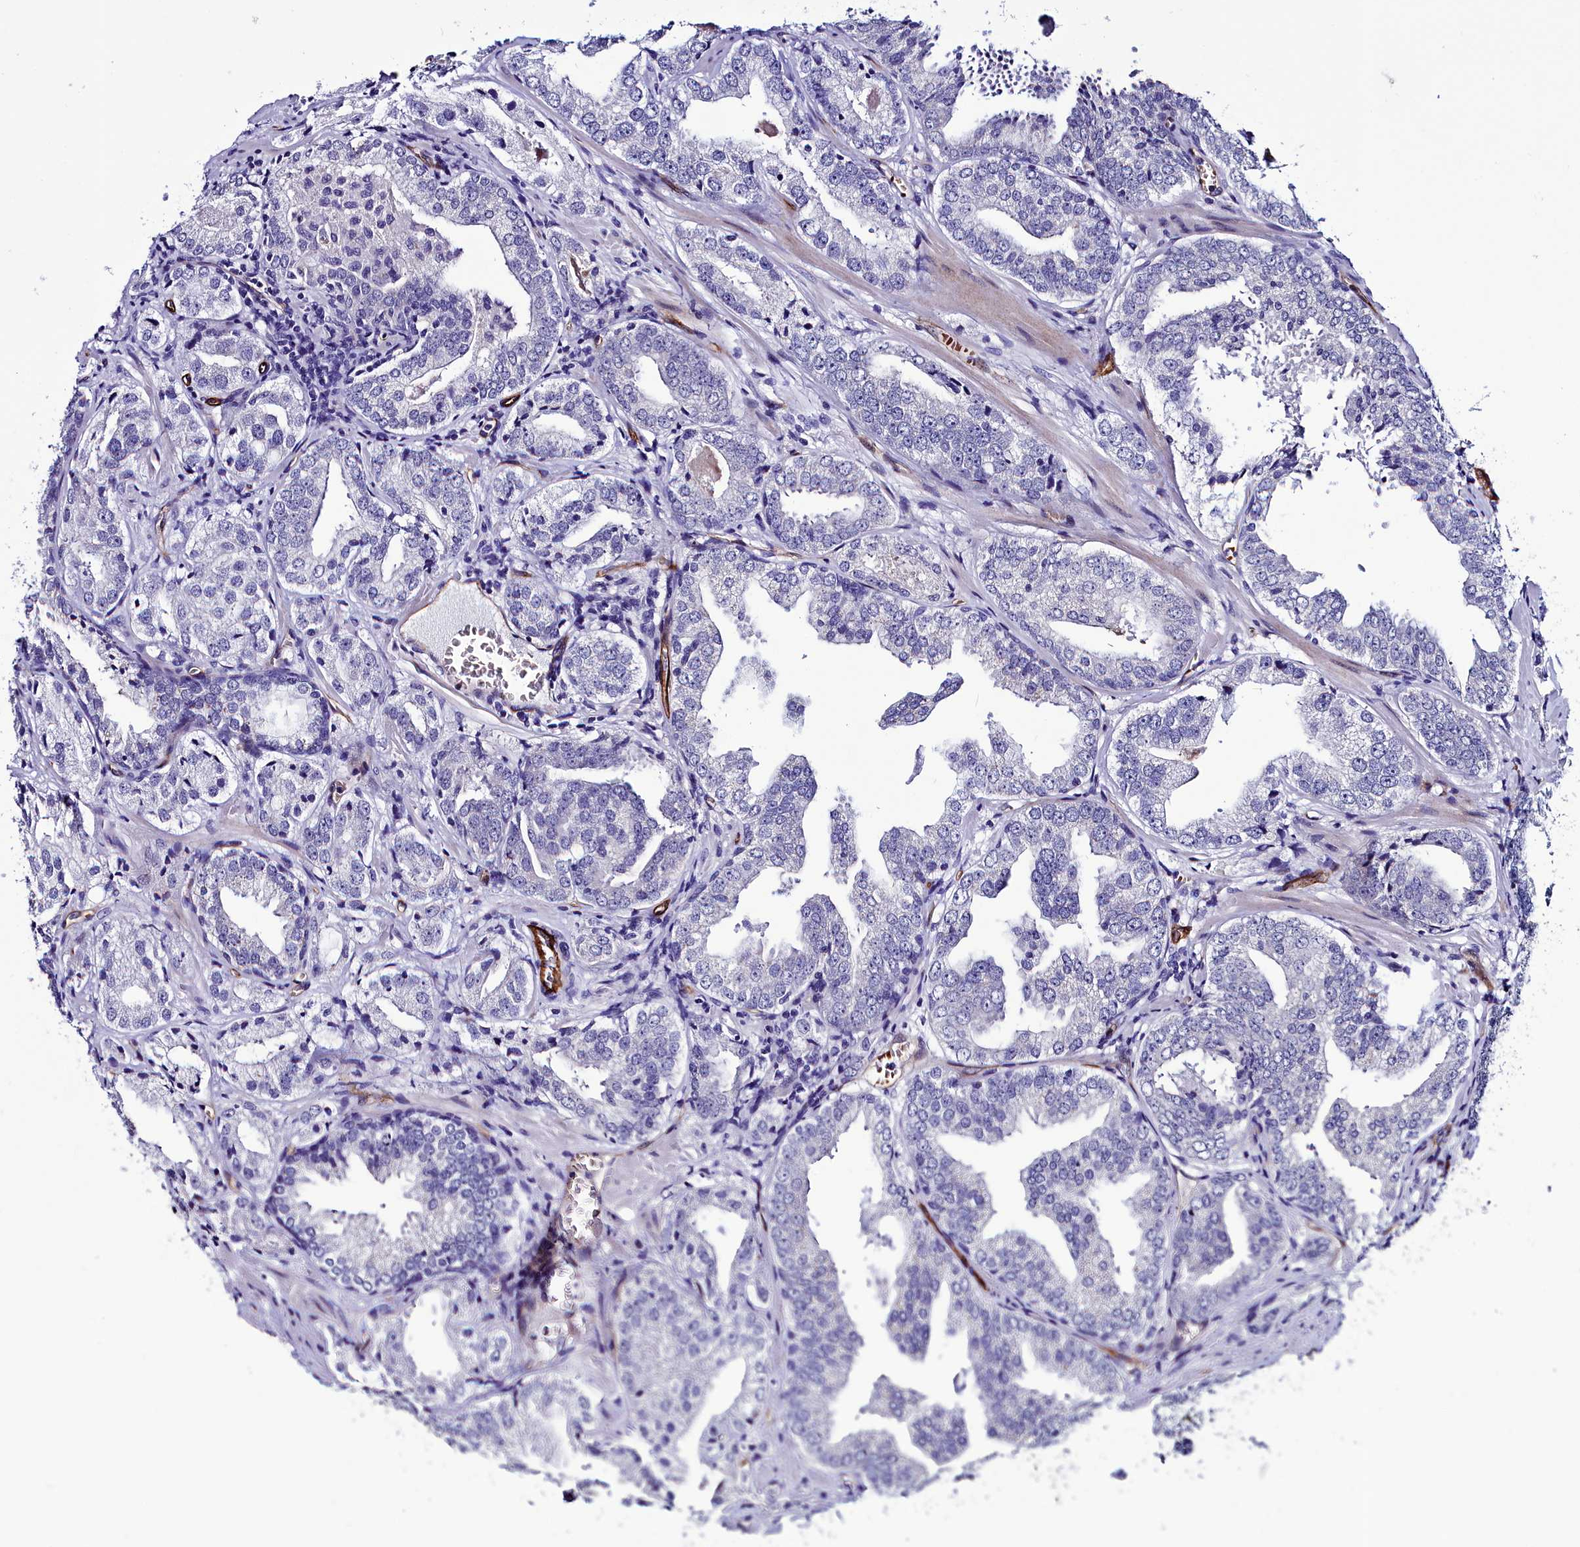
{"staining": {"intensity": "negative", "quantity": "none", "location": "none"}, "tissue": "prostate cancer", "cell_type": "Tumor cells", "image_type": "cancer", "snomed": [{"axis": "morphology", "description": "Adenocarcinoma, Low grade"}, {"axis": "topography", "description": "Prostate"}], "caption": "Immunohistochemical staining of adenocarcinoma (low-grade) (prostate) exhibits no significant expression in tumor cells.", "gene": "CYP4F11", "patient": {"sex": "male", "age": 60}}